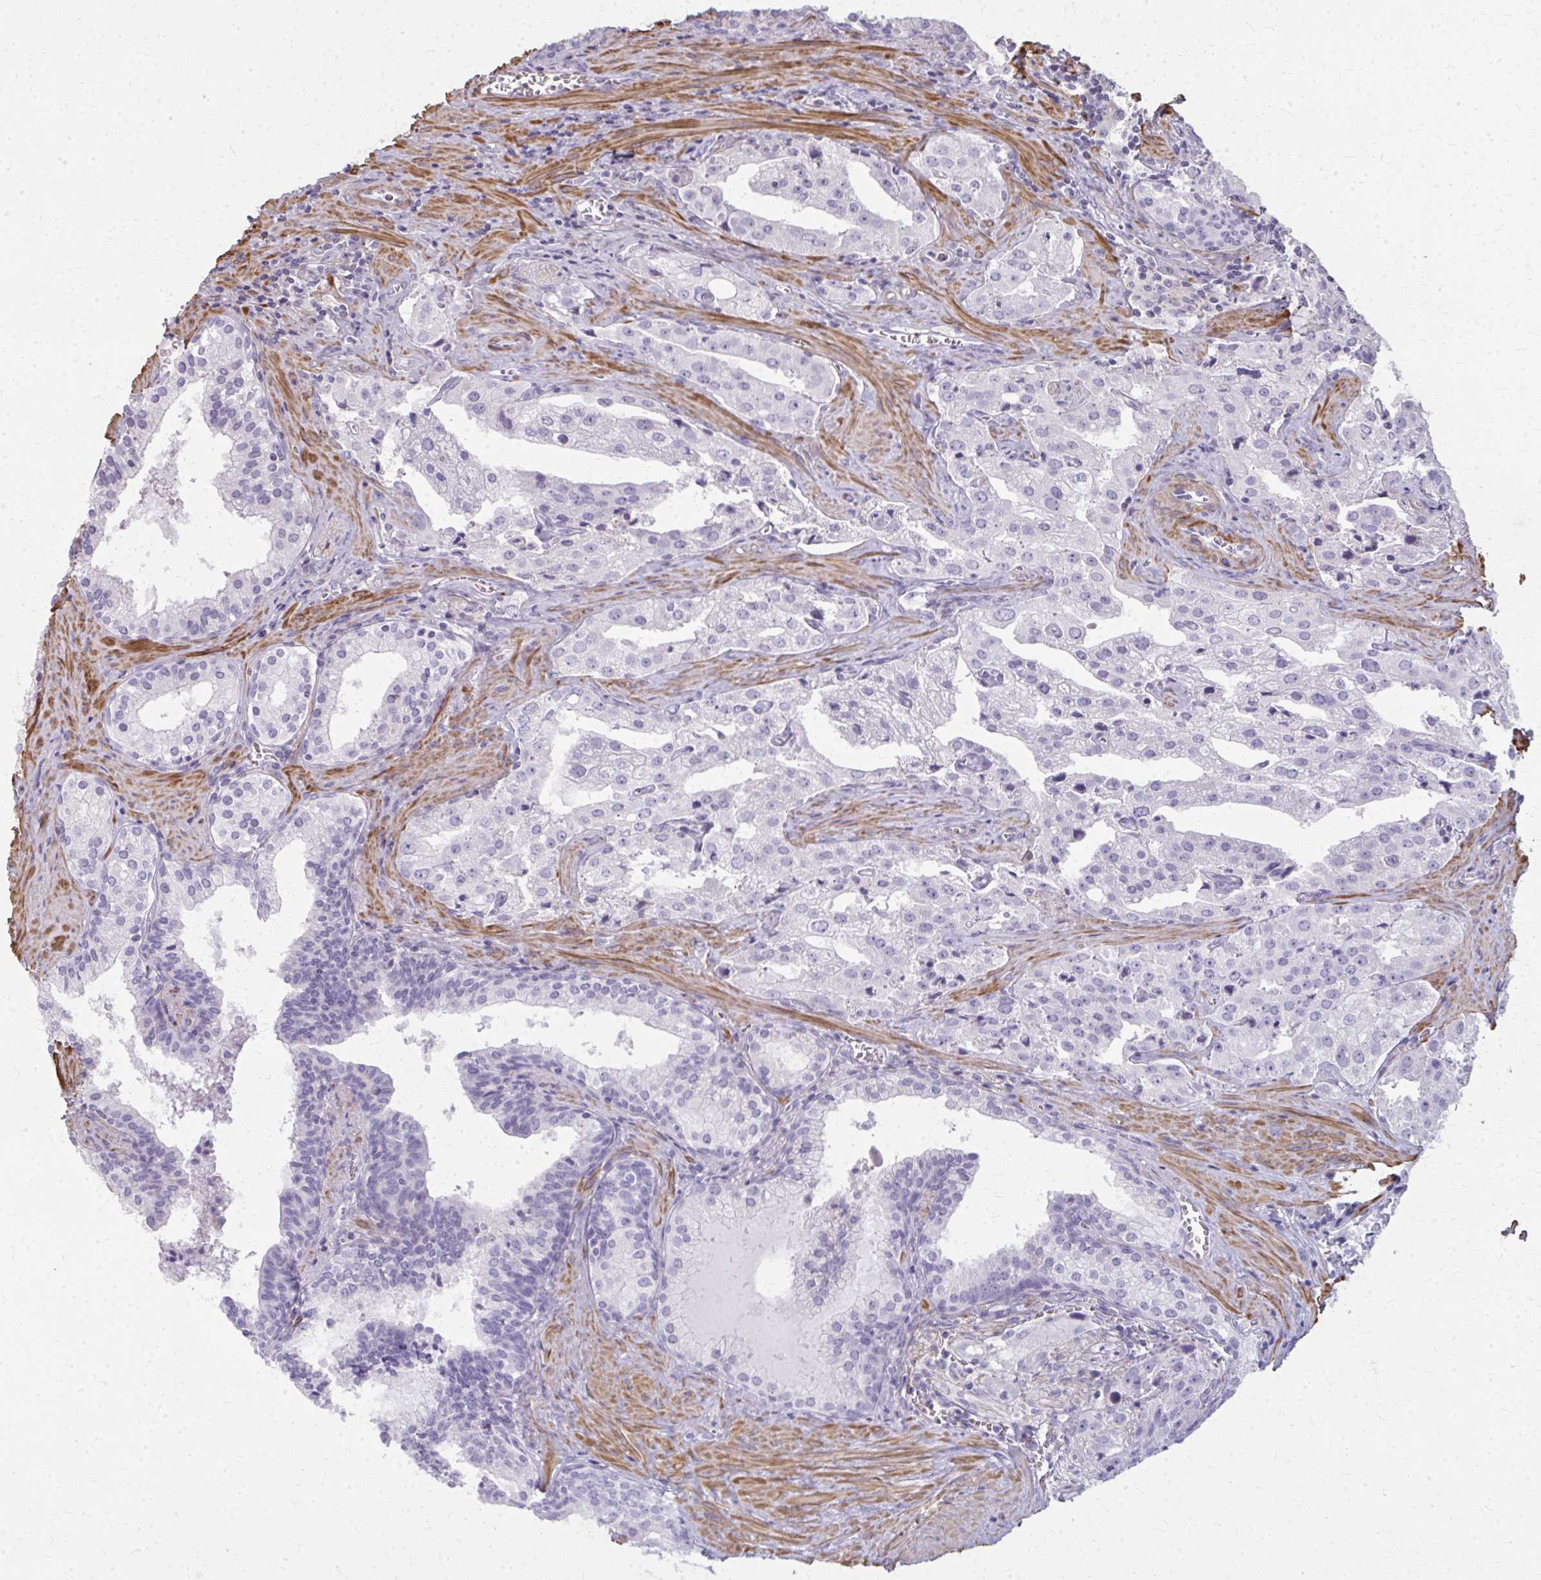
{"staining": {"intensity": "negative", "quantity": "none", "location": "none"}, "tissue": "prostate cancer", "cell_type": "Tumor cells", "image_type": "cancer", "snomed": [{"axis": "morphology", "description": "Adenocarcinoma, High grade"}, {"axis": "topography", "description": "Prostate"}], "caption": "Tumor cells show no significant protein positivity in prostate cancer.", "gene": "TENM4", "patient": {"sex": "male", "age": 68}}